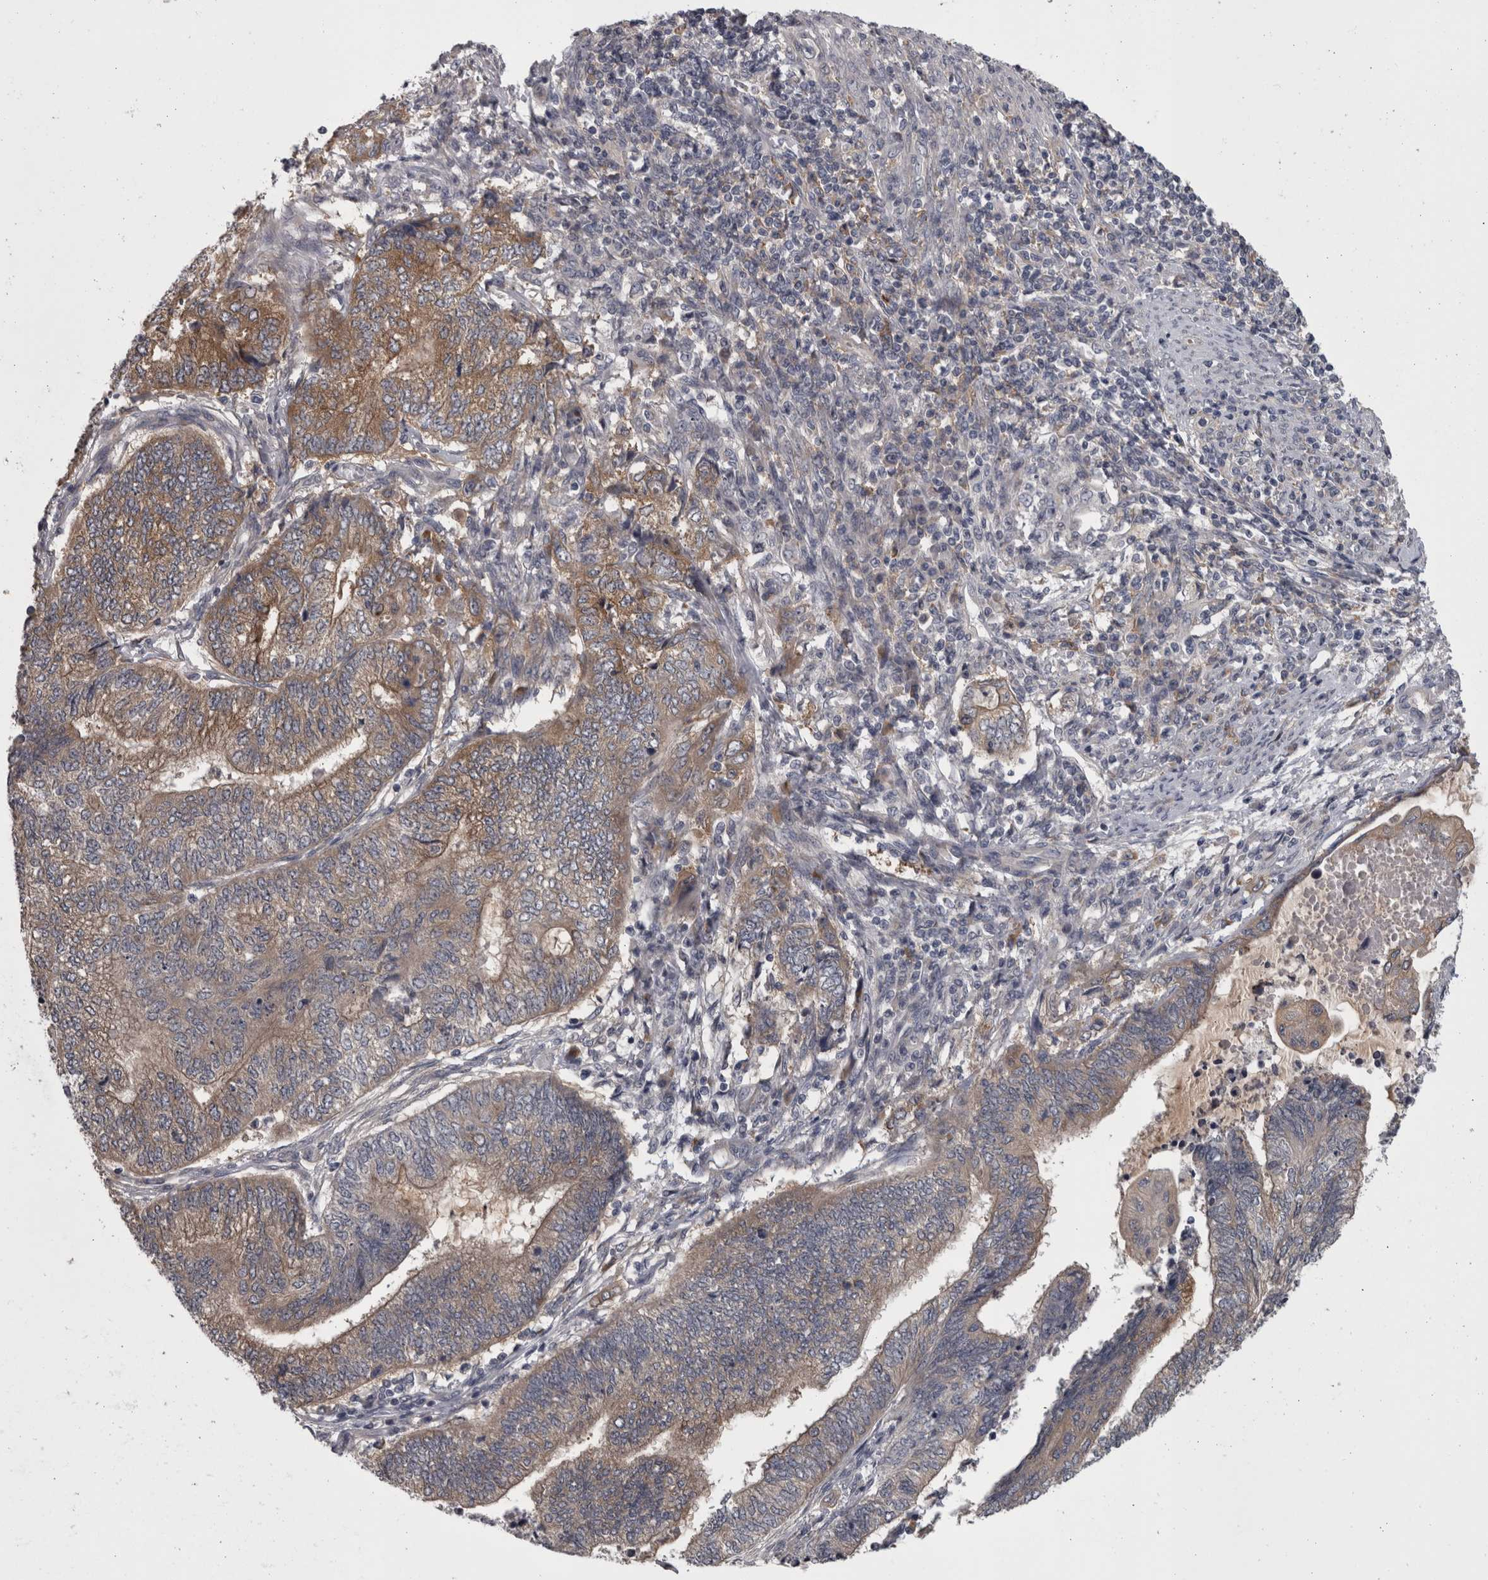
{"staining": {"intensity": "weak", "quantity": "25%-75%", "location": "cytoplasmic/membranous"}, "tissue": "endometrial cancer", "cell_type": "Tumor cells", "image_type": "cancer", "snomed": [{"axis": "morphology", "description": "Adenocarcinoma, NOS"}, {"axis": "topography", "description": "Uterus"}, {"axis": "topography", "description": "Endometrium"}], "caption": "An image of endometrial cancer (adenocarcinoma) stained for a protein reveals weak cytoplasmic/membranous brown staining in tumor cells.", "gene": "PRKCI", "patient": {"sex": "female", "age": 70}}